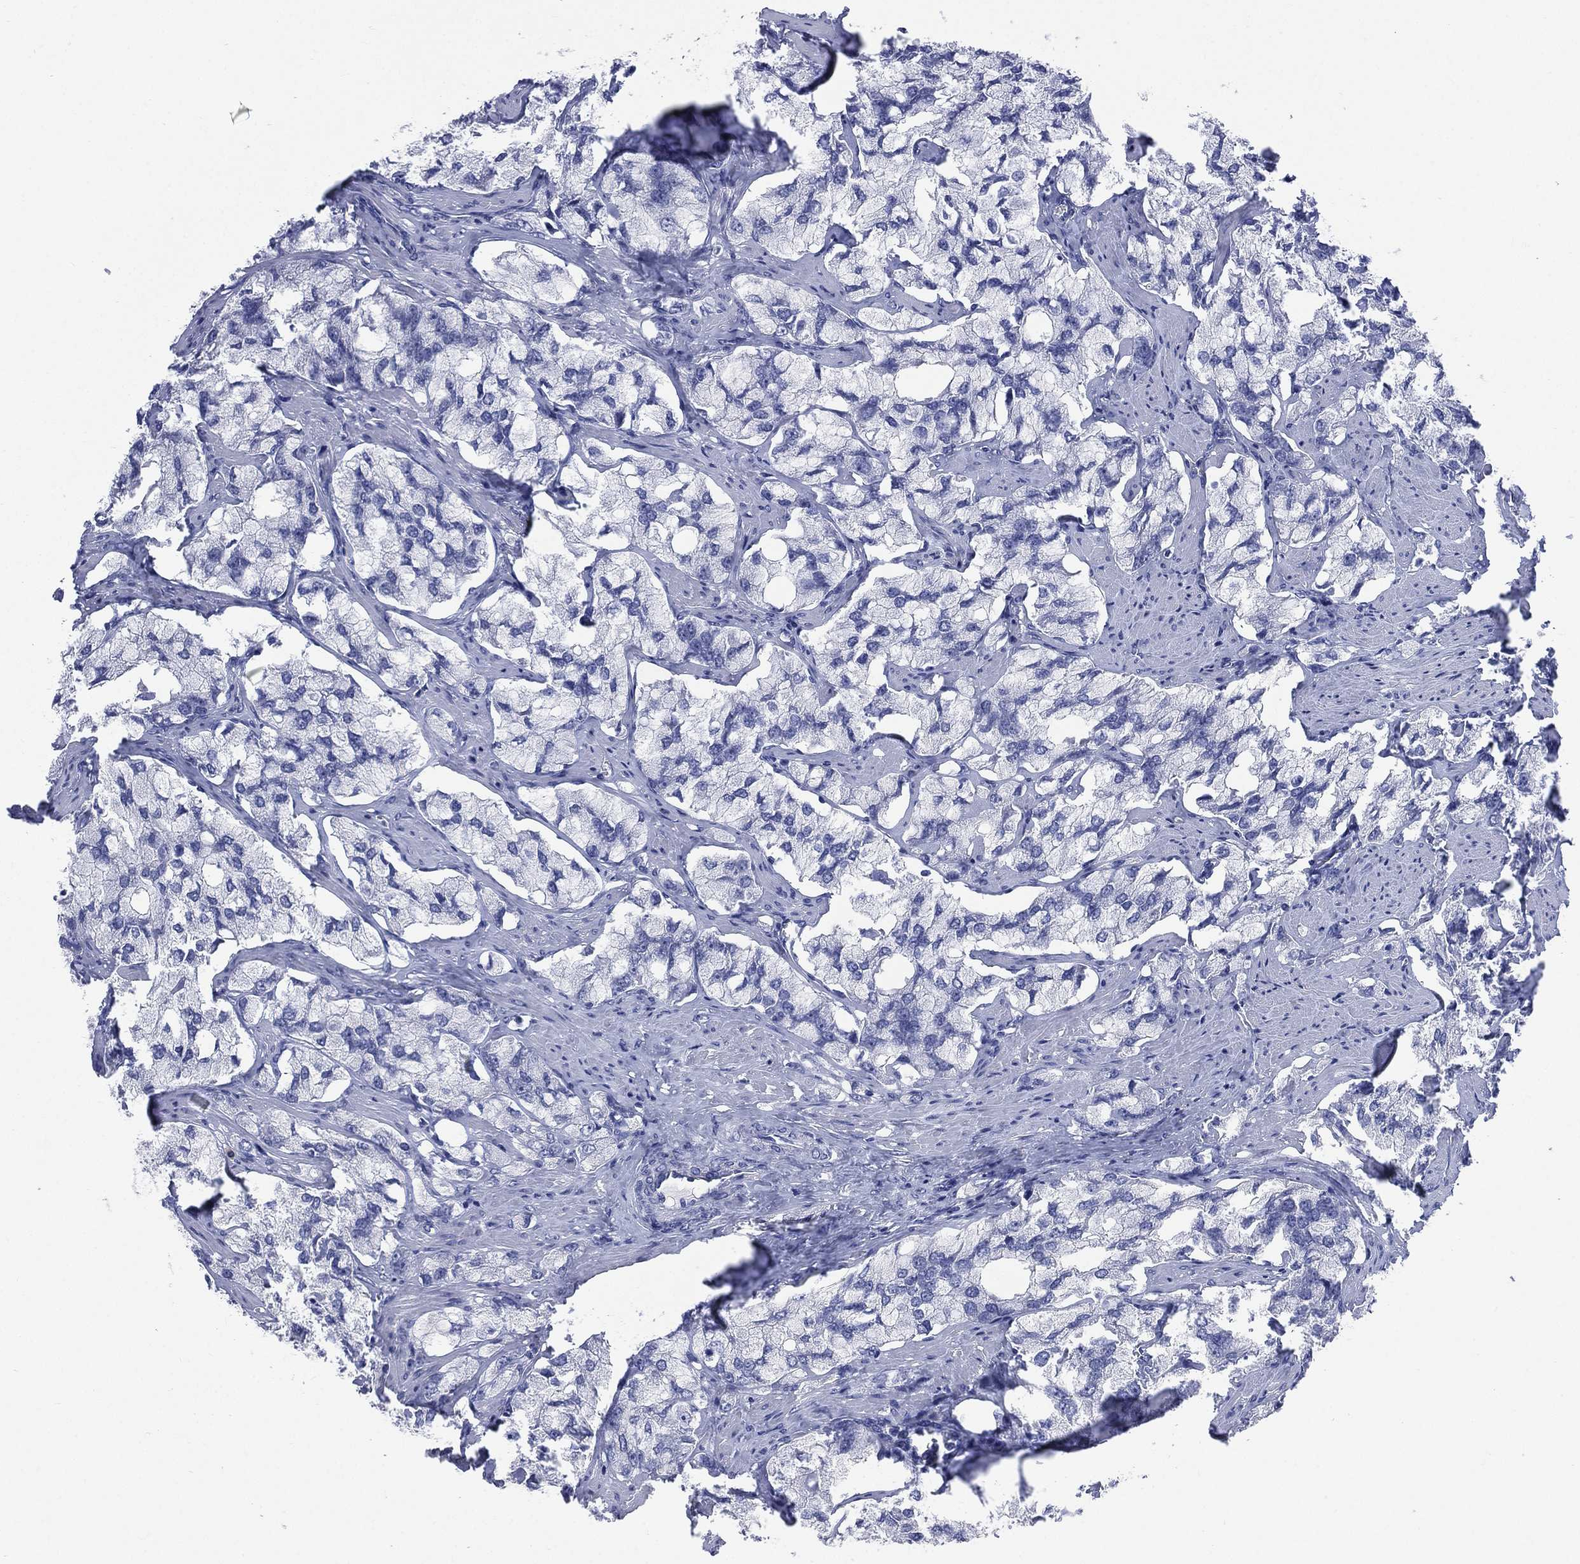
{"staining": {"intensity": "negative", "quantity": "none", "location": "none"}, "tissue": "prostate cancer", "cell_type": "Tumor cells", "image_type": "cancer", "snomed": [{"axis": "morphology", "description": "Adenocarcinoma, NOS"}, {"axis": "topography", "description": "Prostate and seminal vesicle, NOS"}, {"axis": "topography", "description": "Prostate"}], "caption": "An immunohistochemistry (IHC) image of prostate cancer is shown. There is no staining in tumor cells of prostate cancer.", "gene": "AKAP3", "patient": {"sex": "male", "age": 64}}